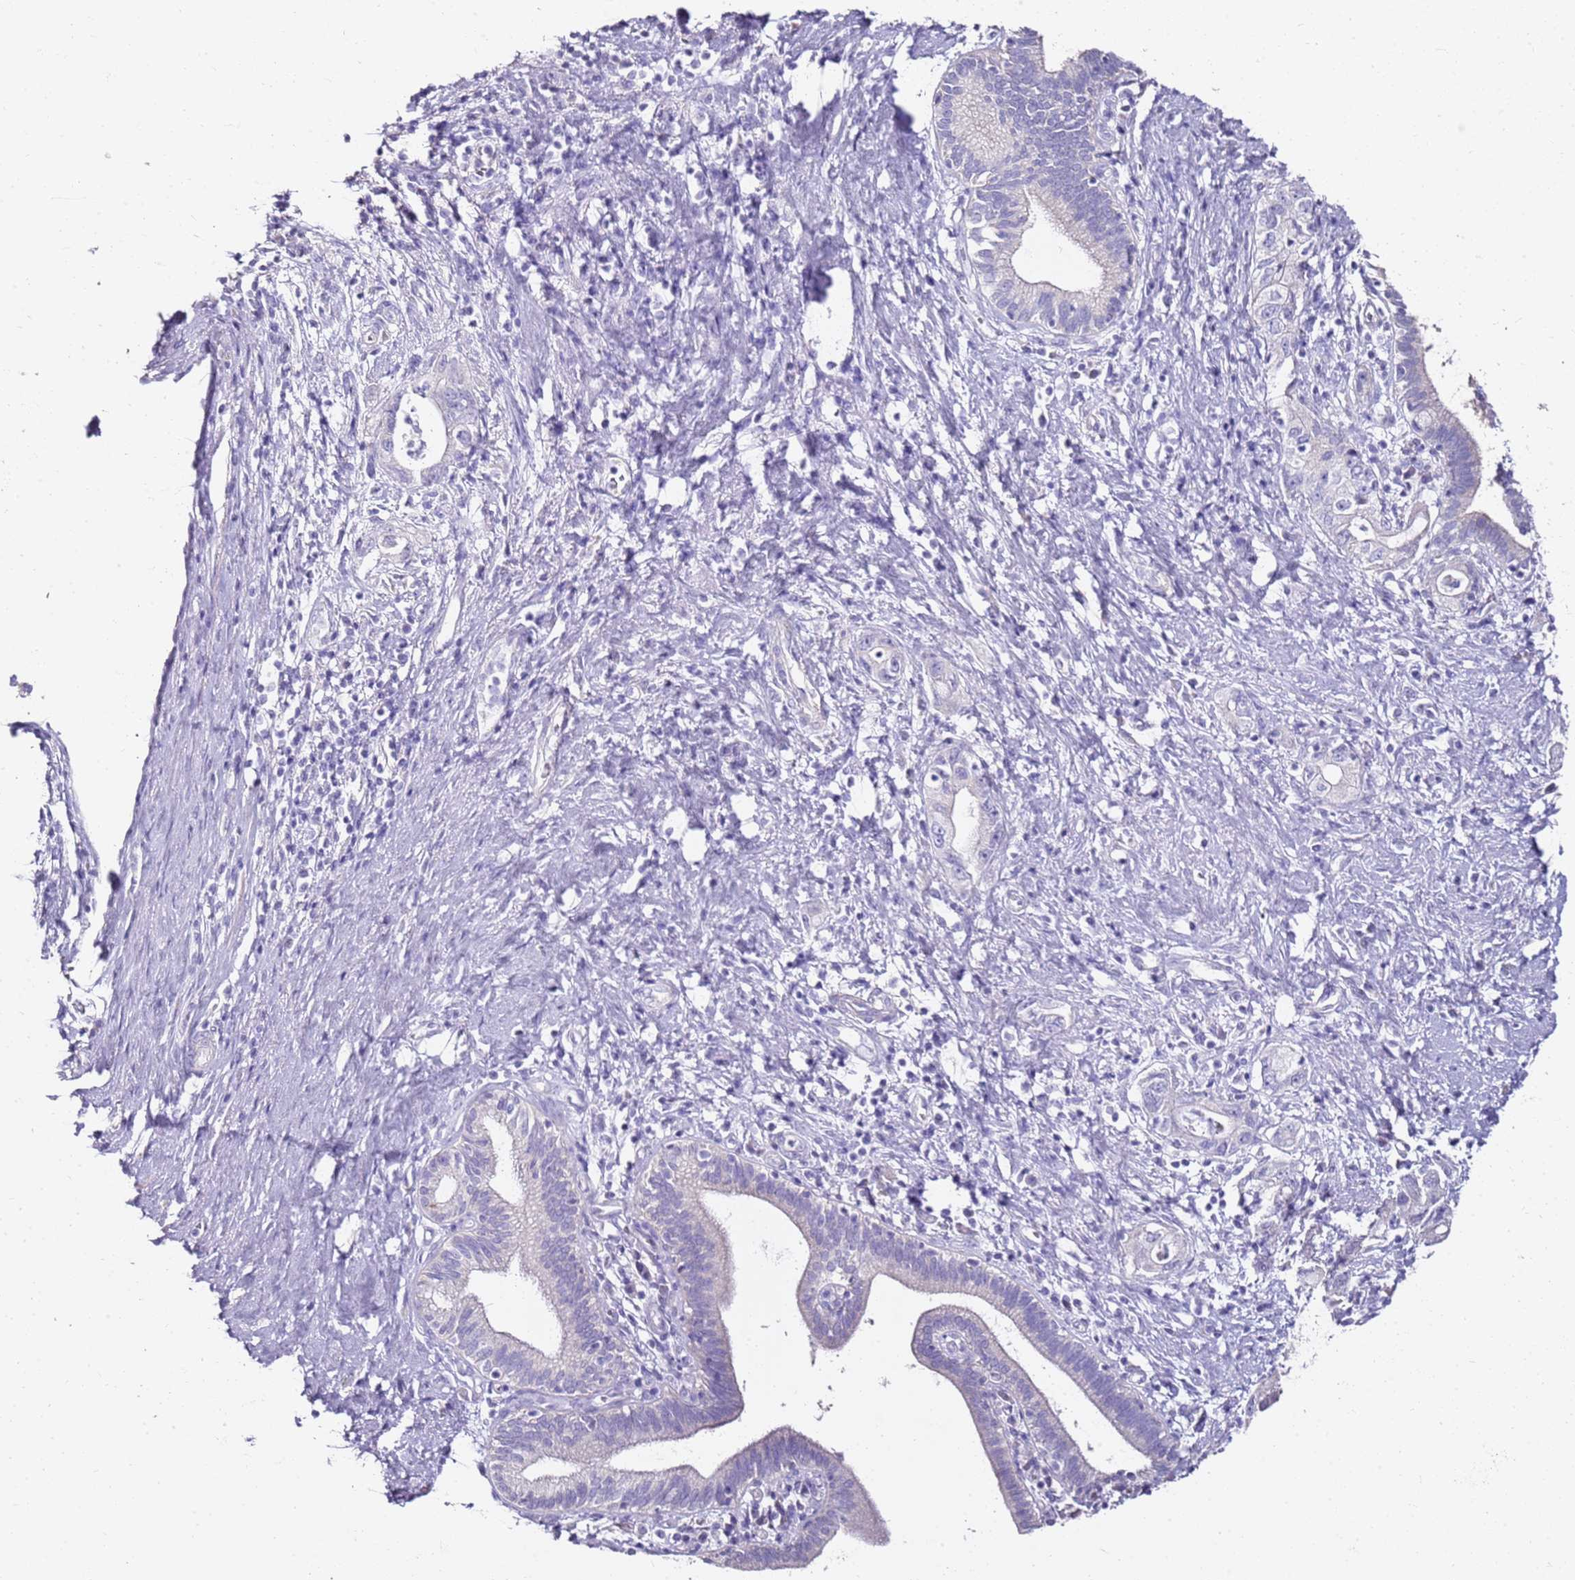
{"staining": {"intensity": "negative", "quantity": "none", "location": "none"}, "tissue": "pancreatic cancer", "cell_type": "Tumor cells", "image_type": "cancer", "snomed": [{"axis": "morphology", "description": "Adenocarcinoma, NOS"}, {"axis": "topography", "description": "Pancreas"}], "caption": "Pancreatic cancer stained for a protein using IHC displays no expression tumor cells.", "gene": "MYBPC3", "patient": {"sex": "female", "age": 73}}